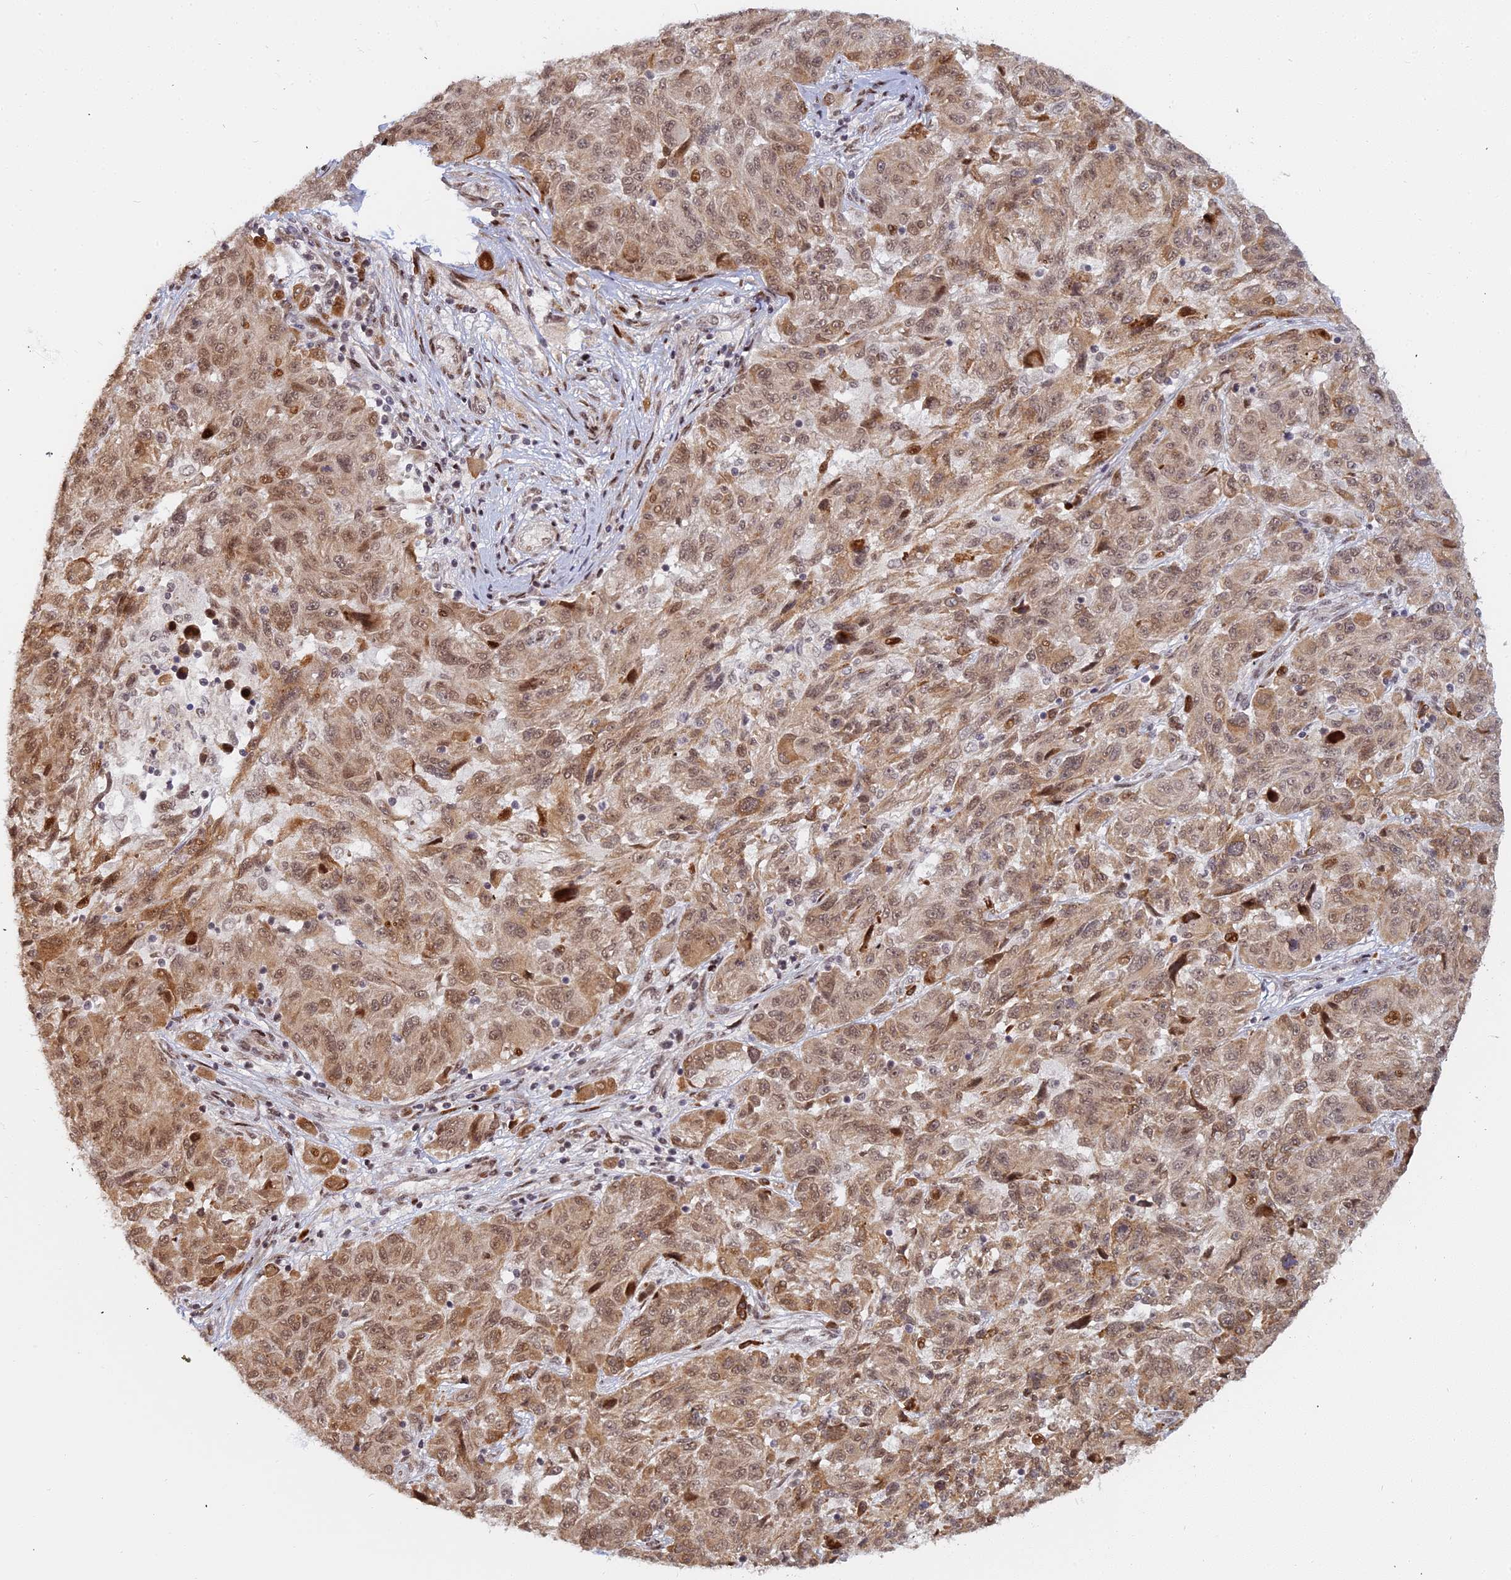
{"staining": {"intensity": "moderate", "quantity": ">75%", "location": "cytoplasmic/membranous,nuclear"}, "tissue": "melanoma", "cell_type": "Tumor cells", "image_type": "cancer", "snomed": [{"axis": "morphology", "description": "Malignant melanoma, NOS"}, {"axis": "topography", "description": "Skin"}], "caption": "Brown immunohistochemical staining in human melanoma exhibits moderate cytoplasmic/membranous and nuclear positivity in approximately >75% of tumor cells.", "gene": "ABCA2", "patient": {"sex": "male", "age": 53}}